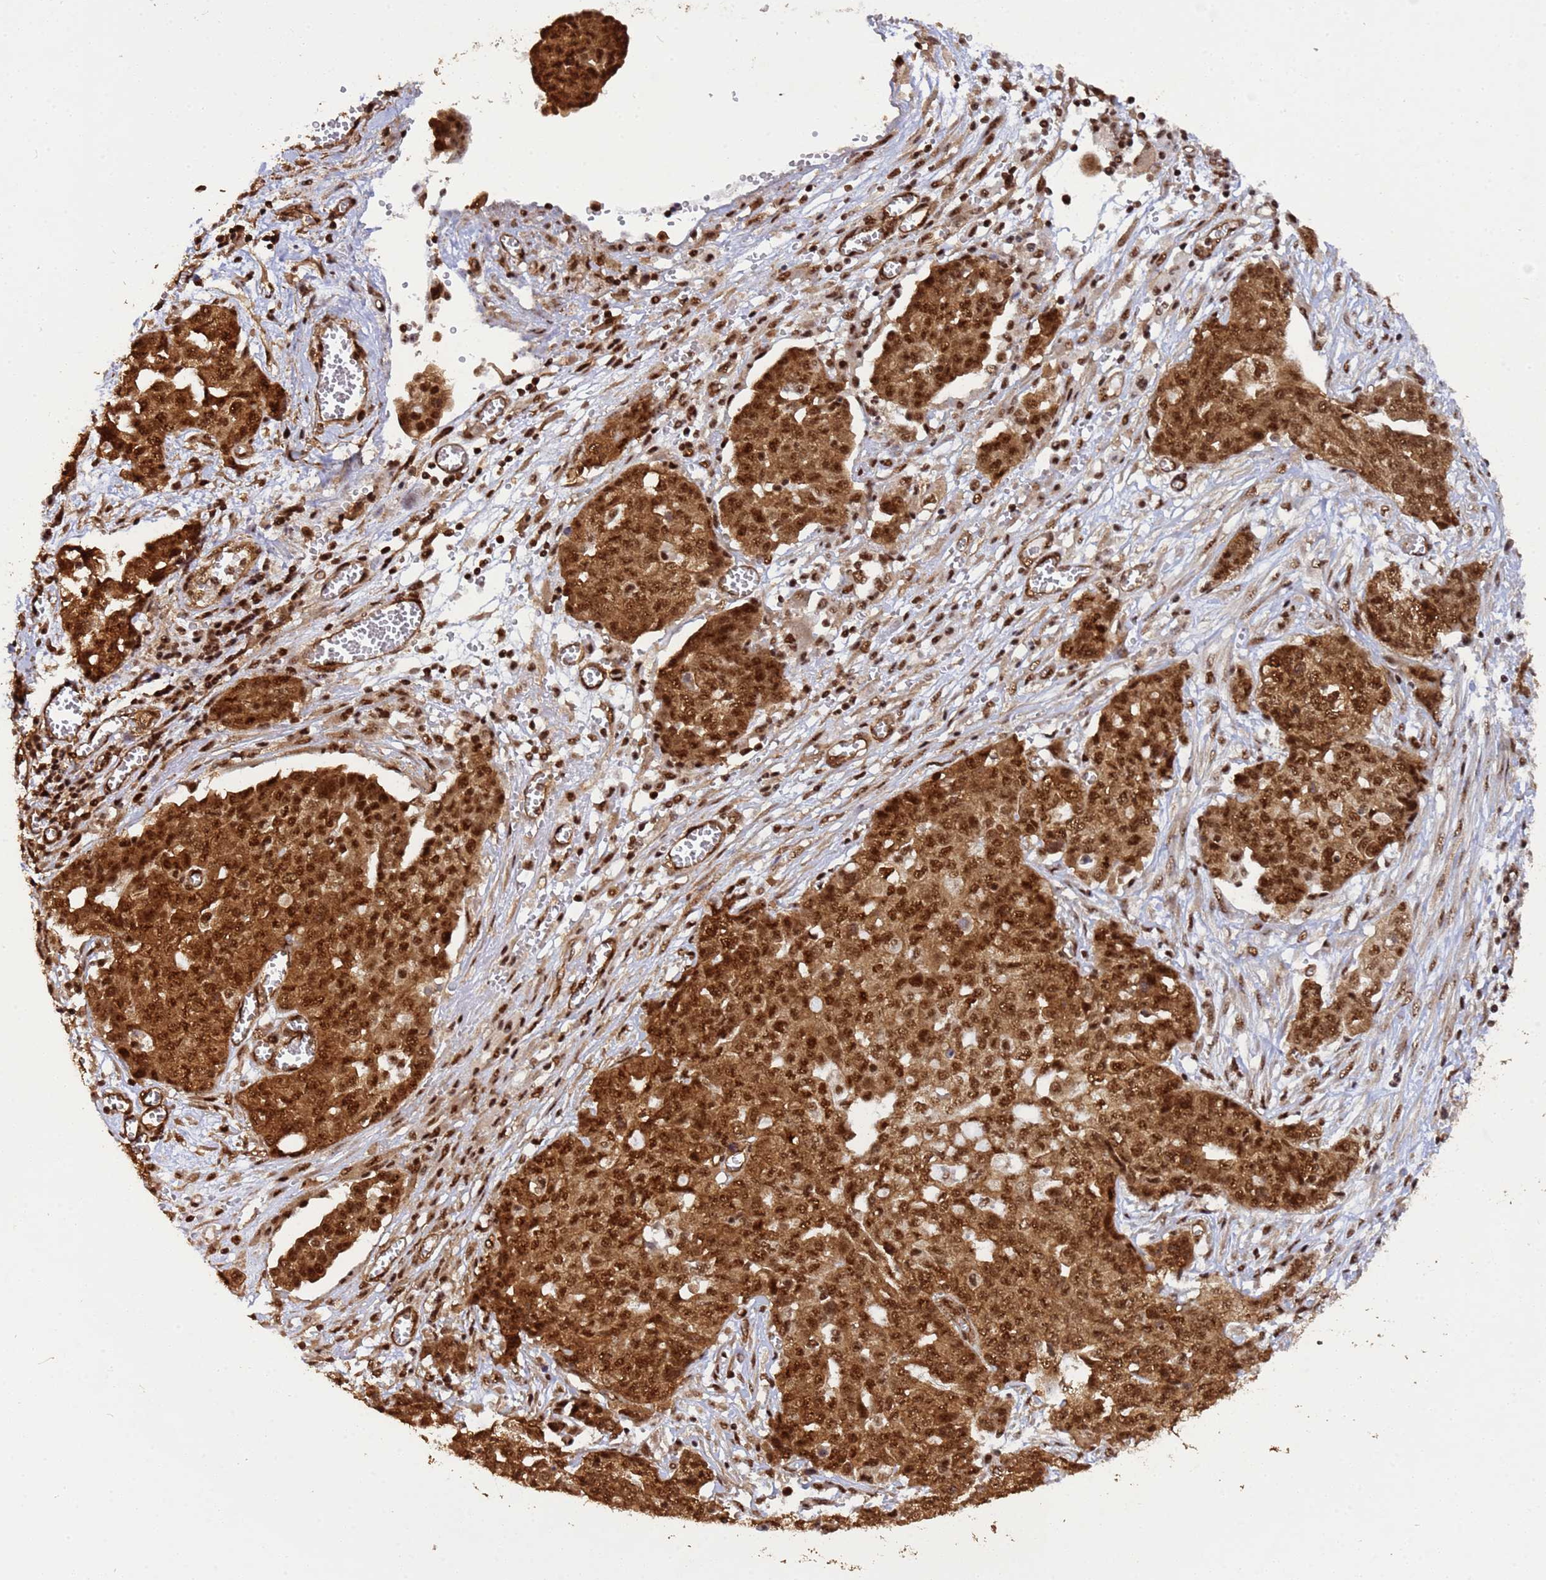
{"staining": {"intensity": "strong", "quantity": ">75%", "location": "cytoplasmic/membranous,nuclear"}, "tissue": "ovarian cancer", "cell_type": "Tumor cells", "image_type": "cancer", "snomed": [{"axis": "morphology", "description": "Cystadenocarcinoma, serous, NOS"}, {"axis": "topography", "description": "Soft tissue"}, {"axis": "topography", "description": "Ovary"}], "caption": "DAB (3,3'-diaminobenzidine) immunohistochemical staining of ovarian cancer (serous cystadenocarcinoma) exhibits strong cytoplasmic/membranous and nuclear protein expression in approximately >75% of tumor cells.", "gene": "SYF2", "patient": {"sex": "female", "age": 57}}